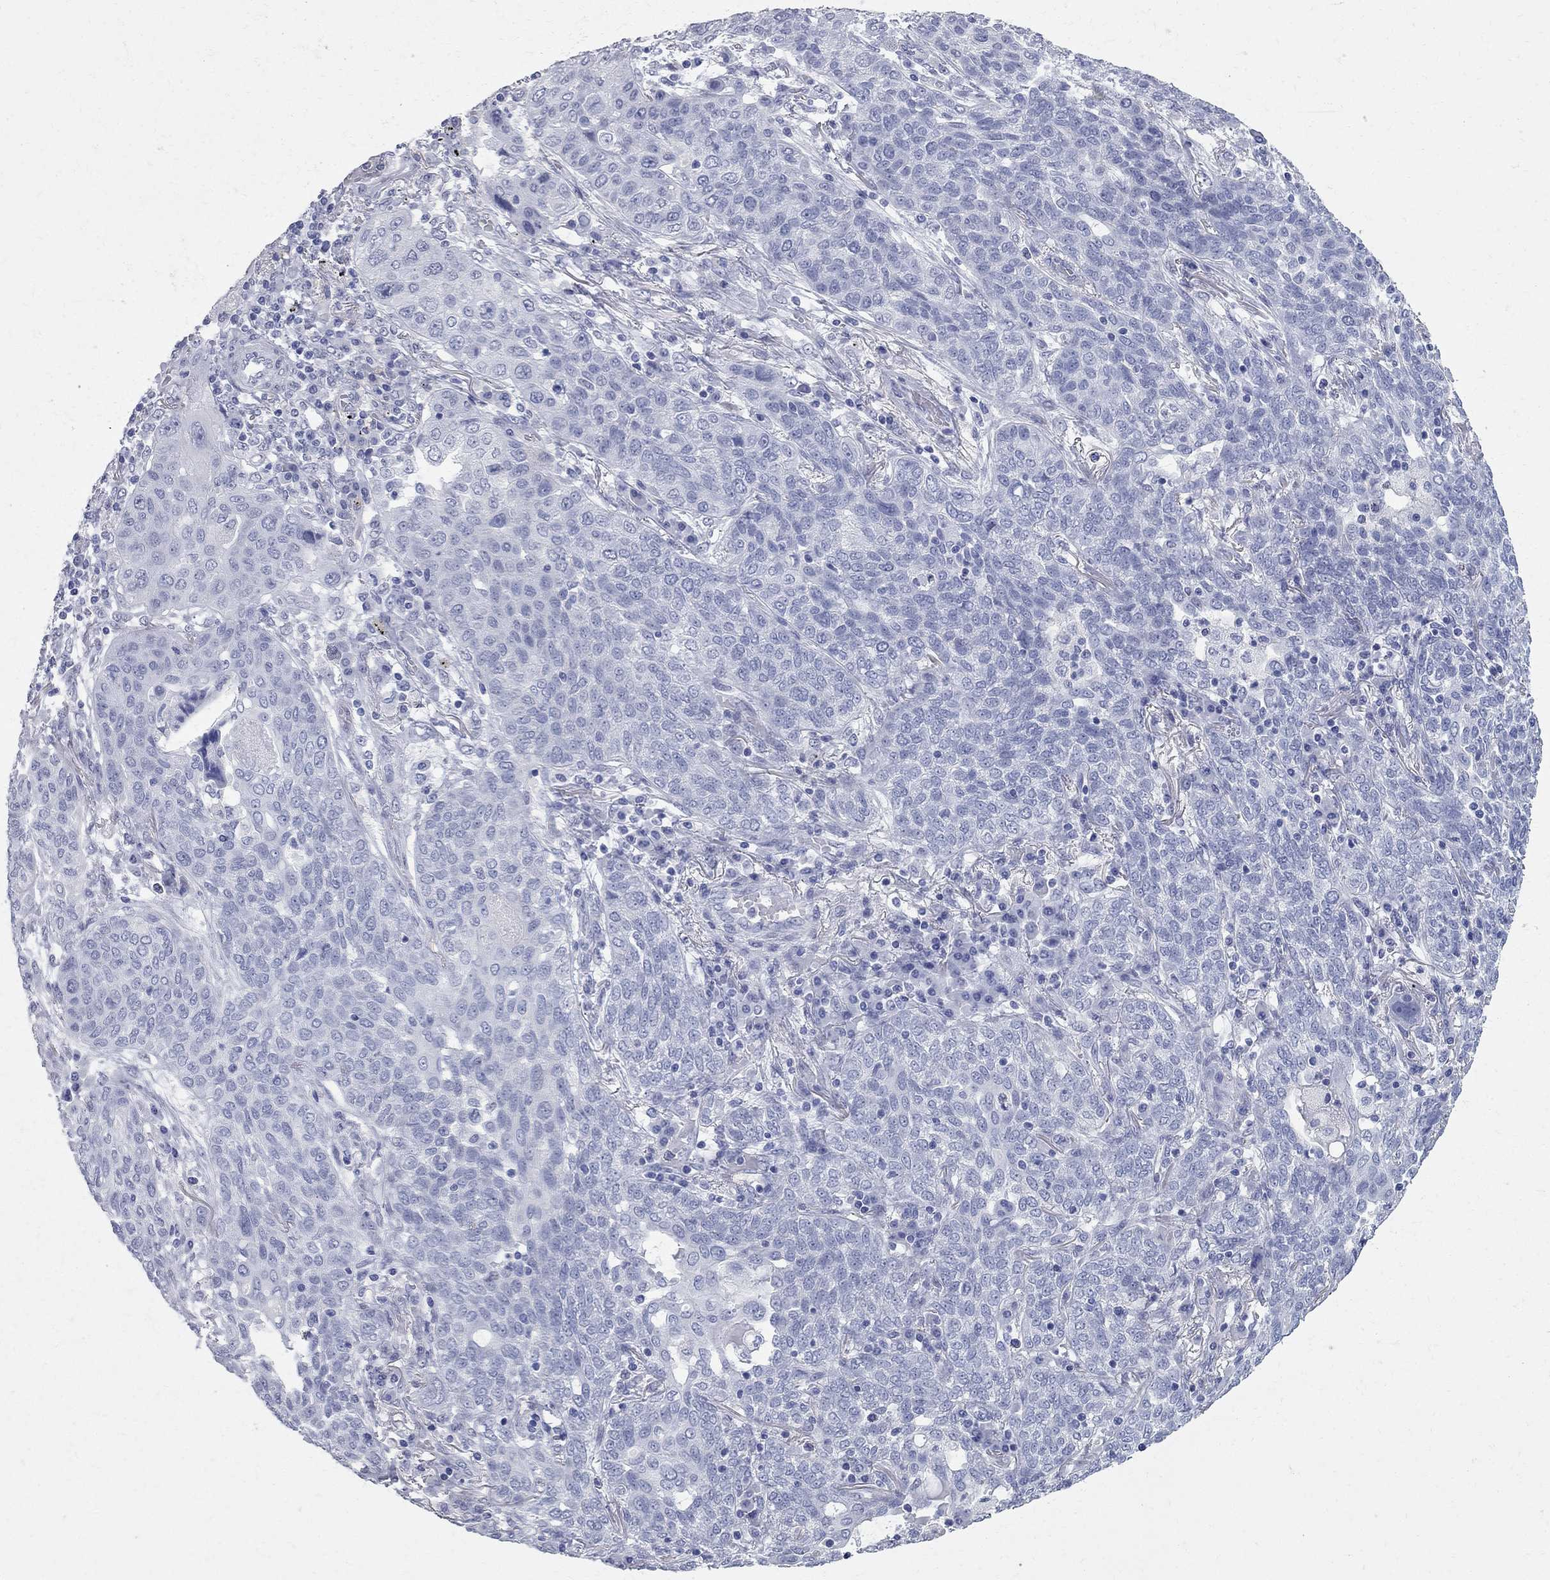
{"staining": {"intensity": "negative", "quantity": "none", "location": "none"}, "tissue": "lung cancer", "cell_type": "Tumor cells", "image_type": "cancer", "snomed": [{"axis": "morphology", "description": "Squamous cell carcinoma, NOS"}, {"axis": "topography", "description": "Lung"}], "caption": "An image of squamous cell carcinoma (lung) stained for a protein exhibits no brown staining in tumor cells. (Brightfield microscopy of DAB (3,3'-diaminobenzidine) immunohistochemistry (IHC) at high magnification).", "gene": "BPIFB1", "patient": {"sex": "female", "age": 70}}